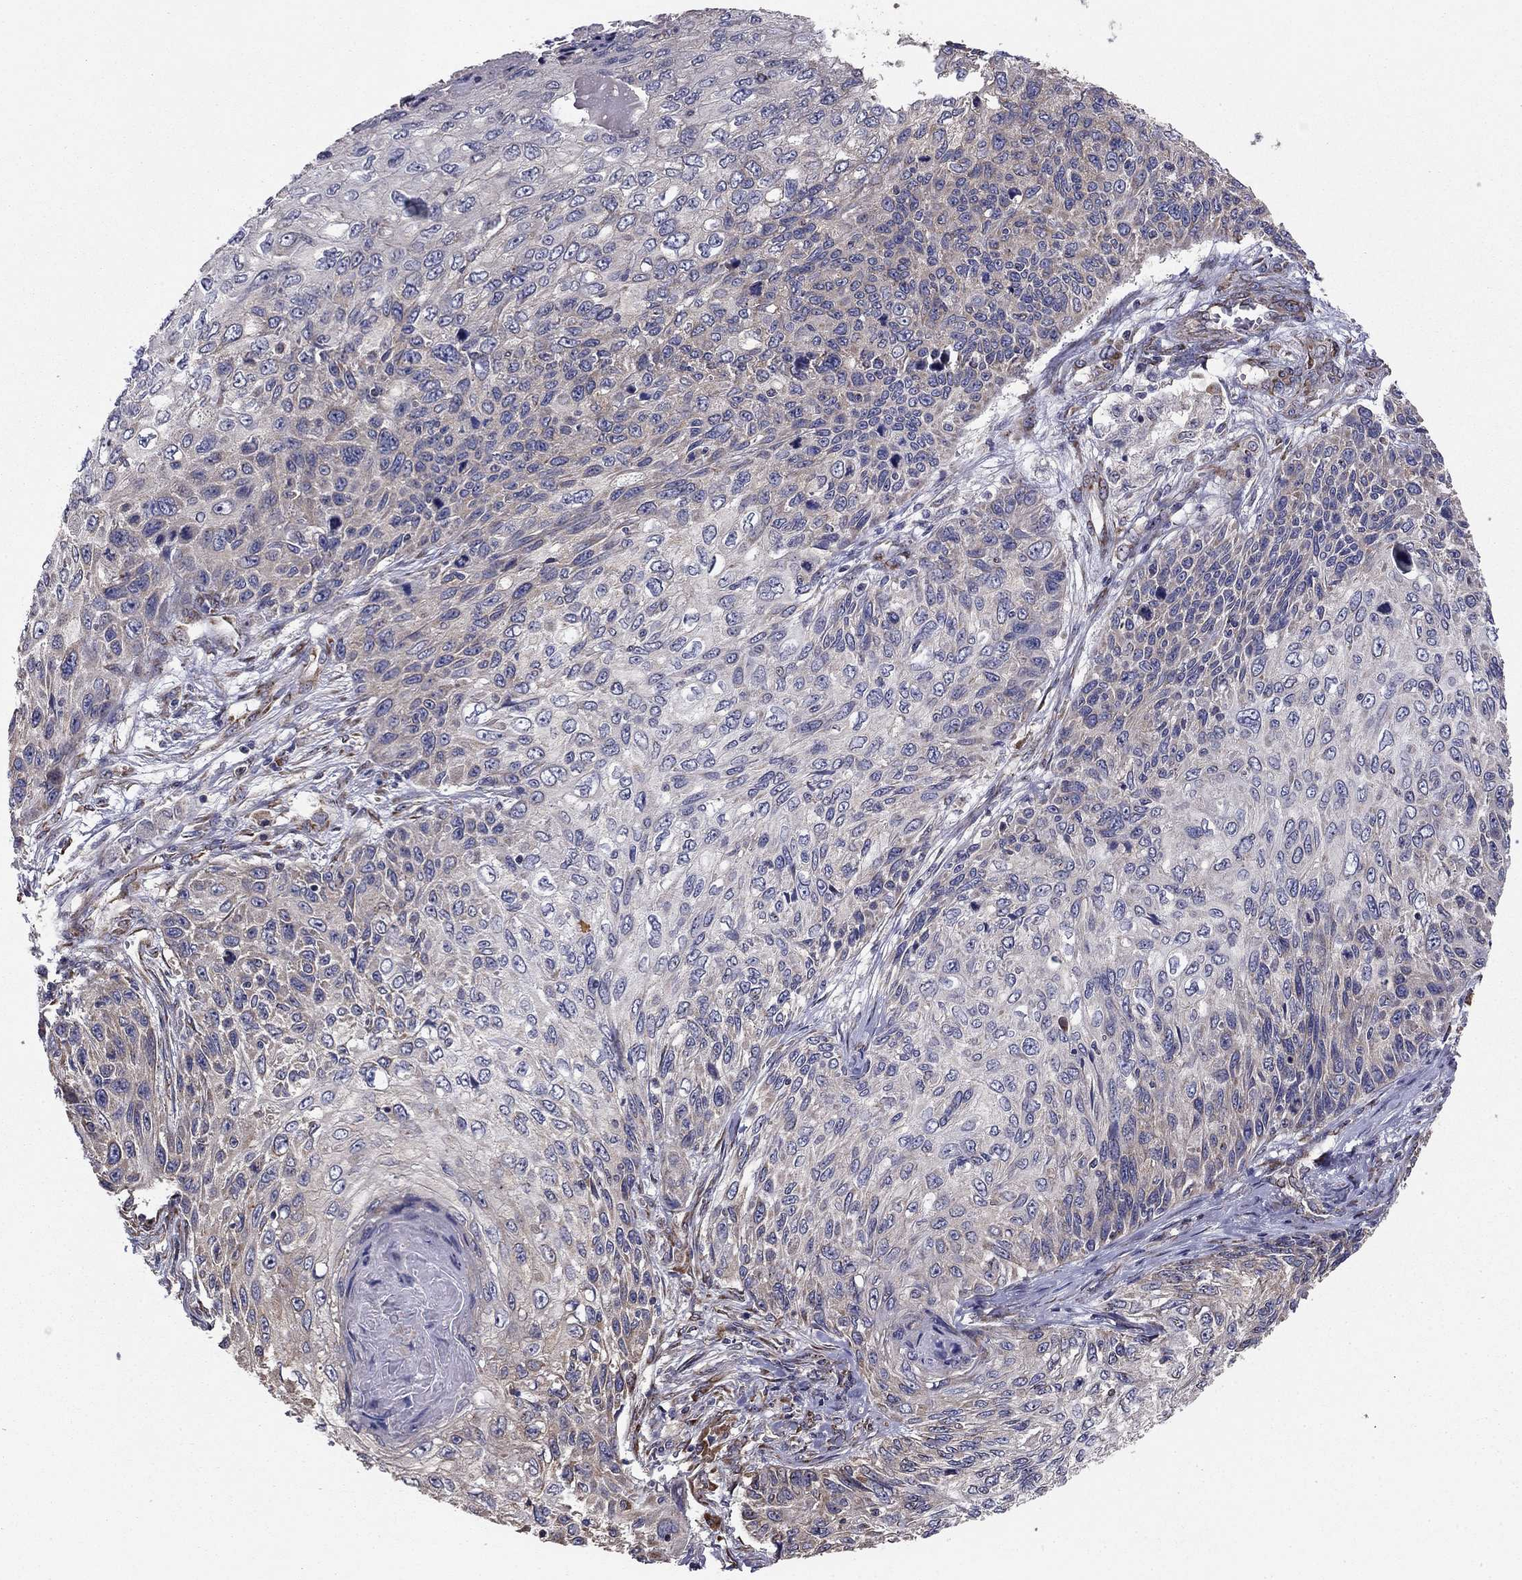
{"staining": {"intensity": "negative", "quantity": "none", "location": "none"}, "tissue": "skin cancer", "cell_type": "Tumor cells", "image_type": "cancer", "snomed": [{"axis": "morphology", "description": "Squamous cell carcinoma, NOS"}, {"axis": "topography", "description": "Skin"}], "caption": "An image of human skin cancer is negative for staining in tumor cells.", "gene": "NKIRAS1", "patient": {"sex": "male", "age": 92}}